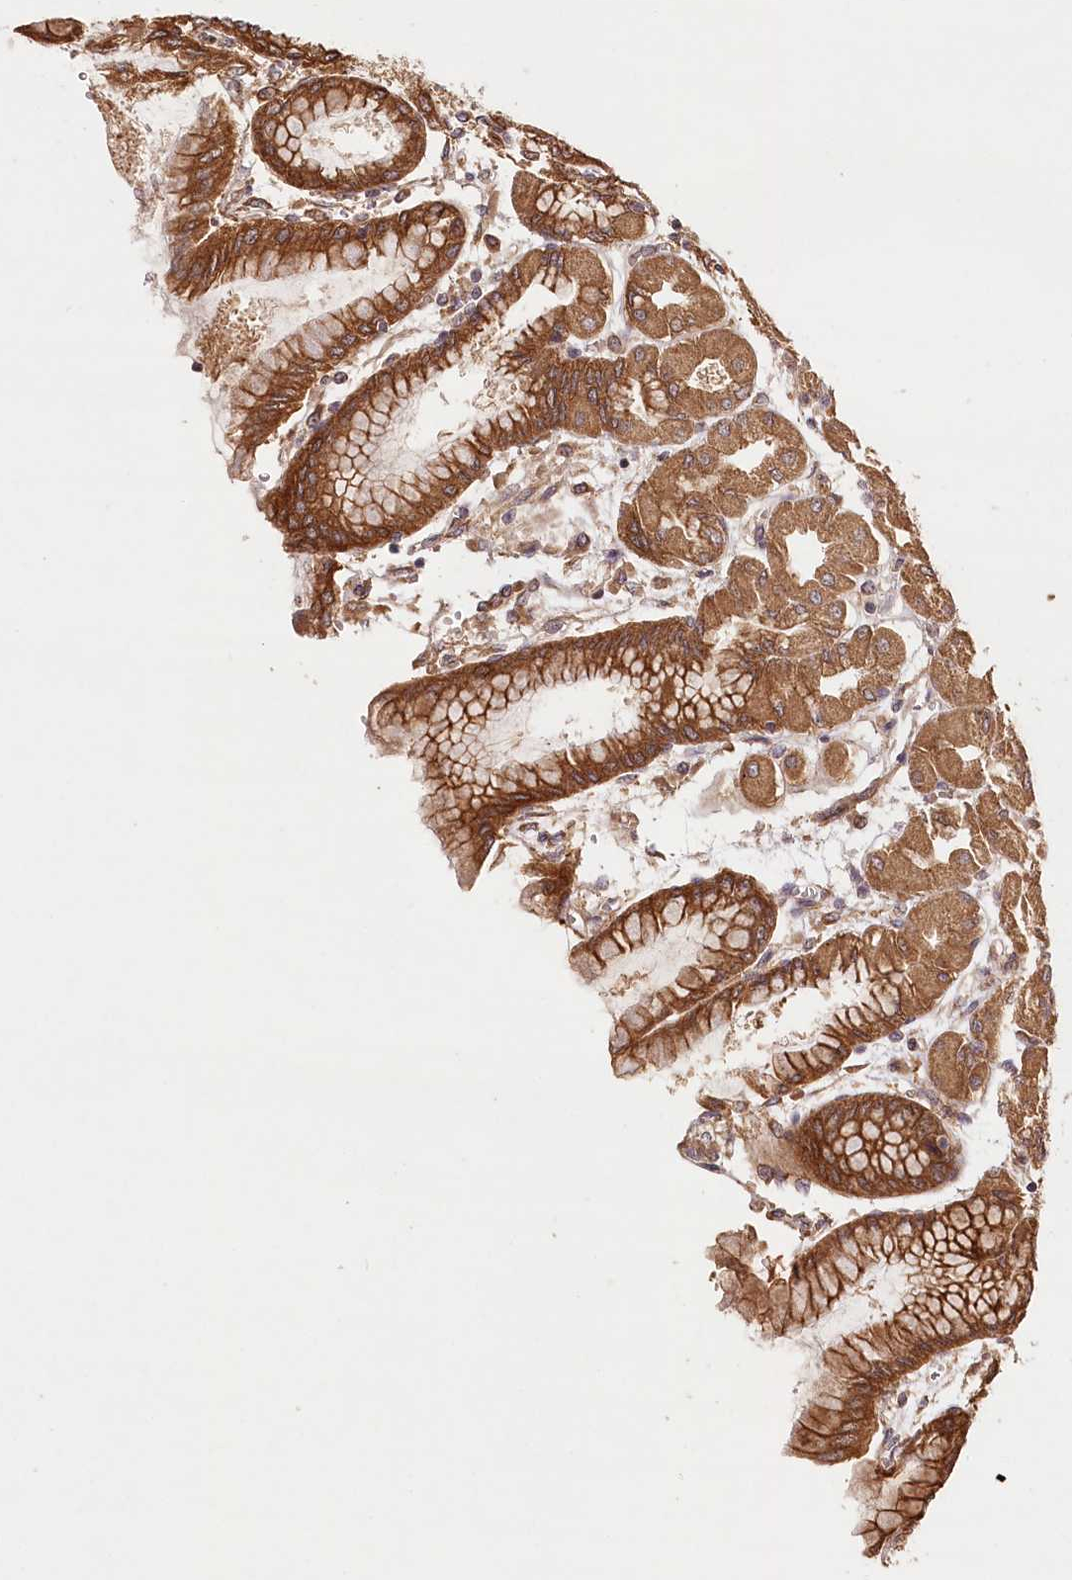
{"staining": {"intensity": "strong", "quantity": ">75%", "location": "cytoplasmic/membranous"}, "tissue": "stomach", "cell_type": "Glandular cells", "image_type": "normal", "snomed": [{"axis": "morphology", "description": "Normal tissue, NOS"}, {"axis": "topography", "description": "Stomach, upper"}], "caption": "Protein expression by immunohistochemistry (IHC) displays strong cytoplasmic/membranous expression in approximately >75% of glandular cells in unremarkable stomach.", "gene": "LSS", "patient": {"sex": "female", "age": 56}}